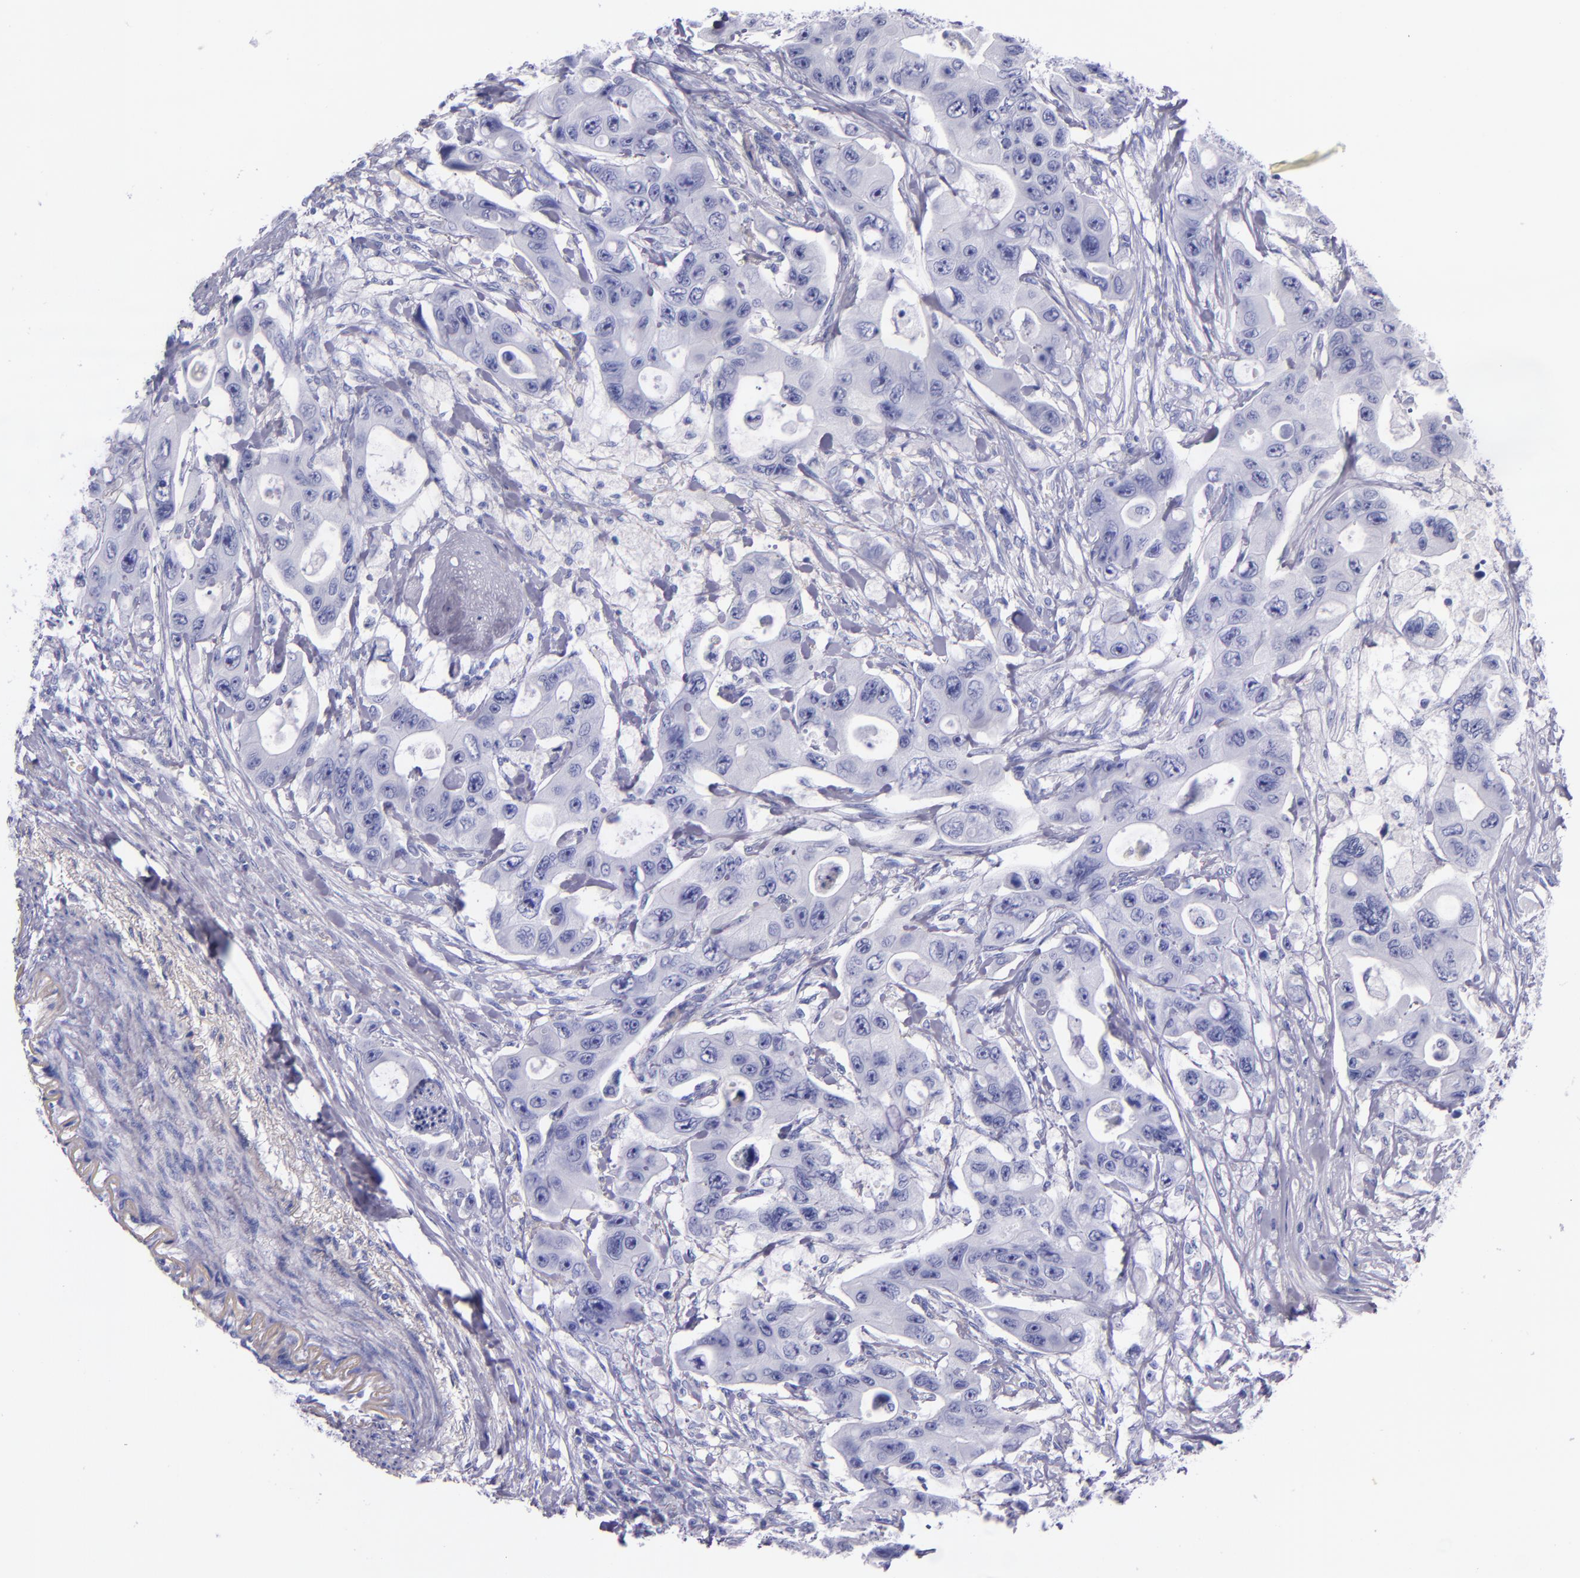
{"staining": {"intensity": "negative", "quantity": "none", "location": "none"}, "tissue": "colorectal cancer", "cell_type": "Tumor cells", "image_type": "cancer", "snomed": [{"axis": "morphology", "description": "Adenocarcinoma, NOS"}, {"axis": "topography", "description": "Colon"}], "caption": "High power microscopy photomicrograph of an IHC micrograph of colorectal adenocarcinoma, revealing no significant positivity in tumor cells.", "gene": "LAG3", "patient": {"sex": "female", "age": 46}}